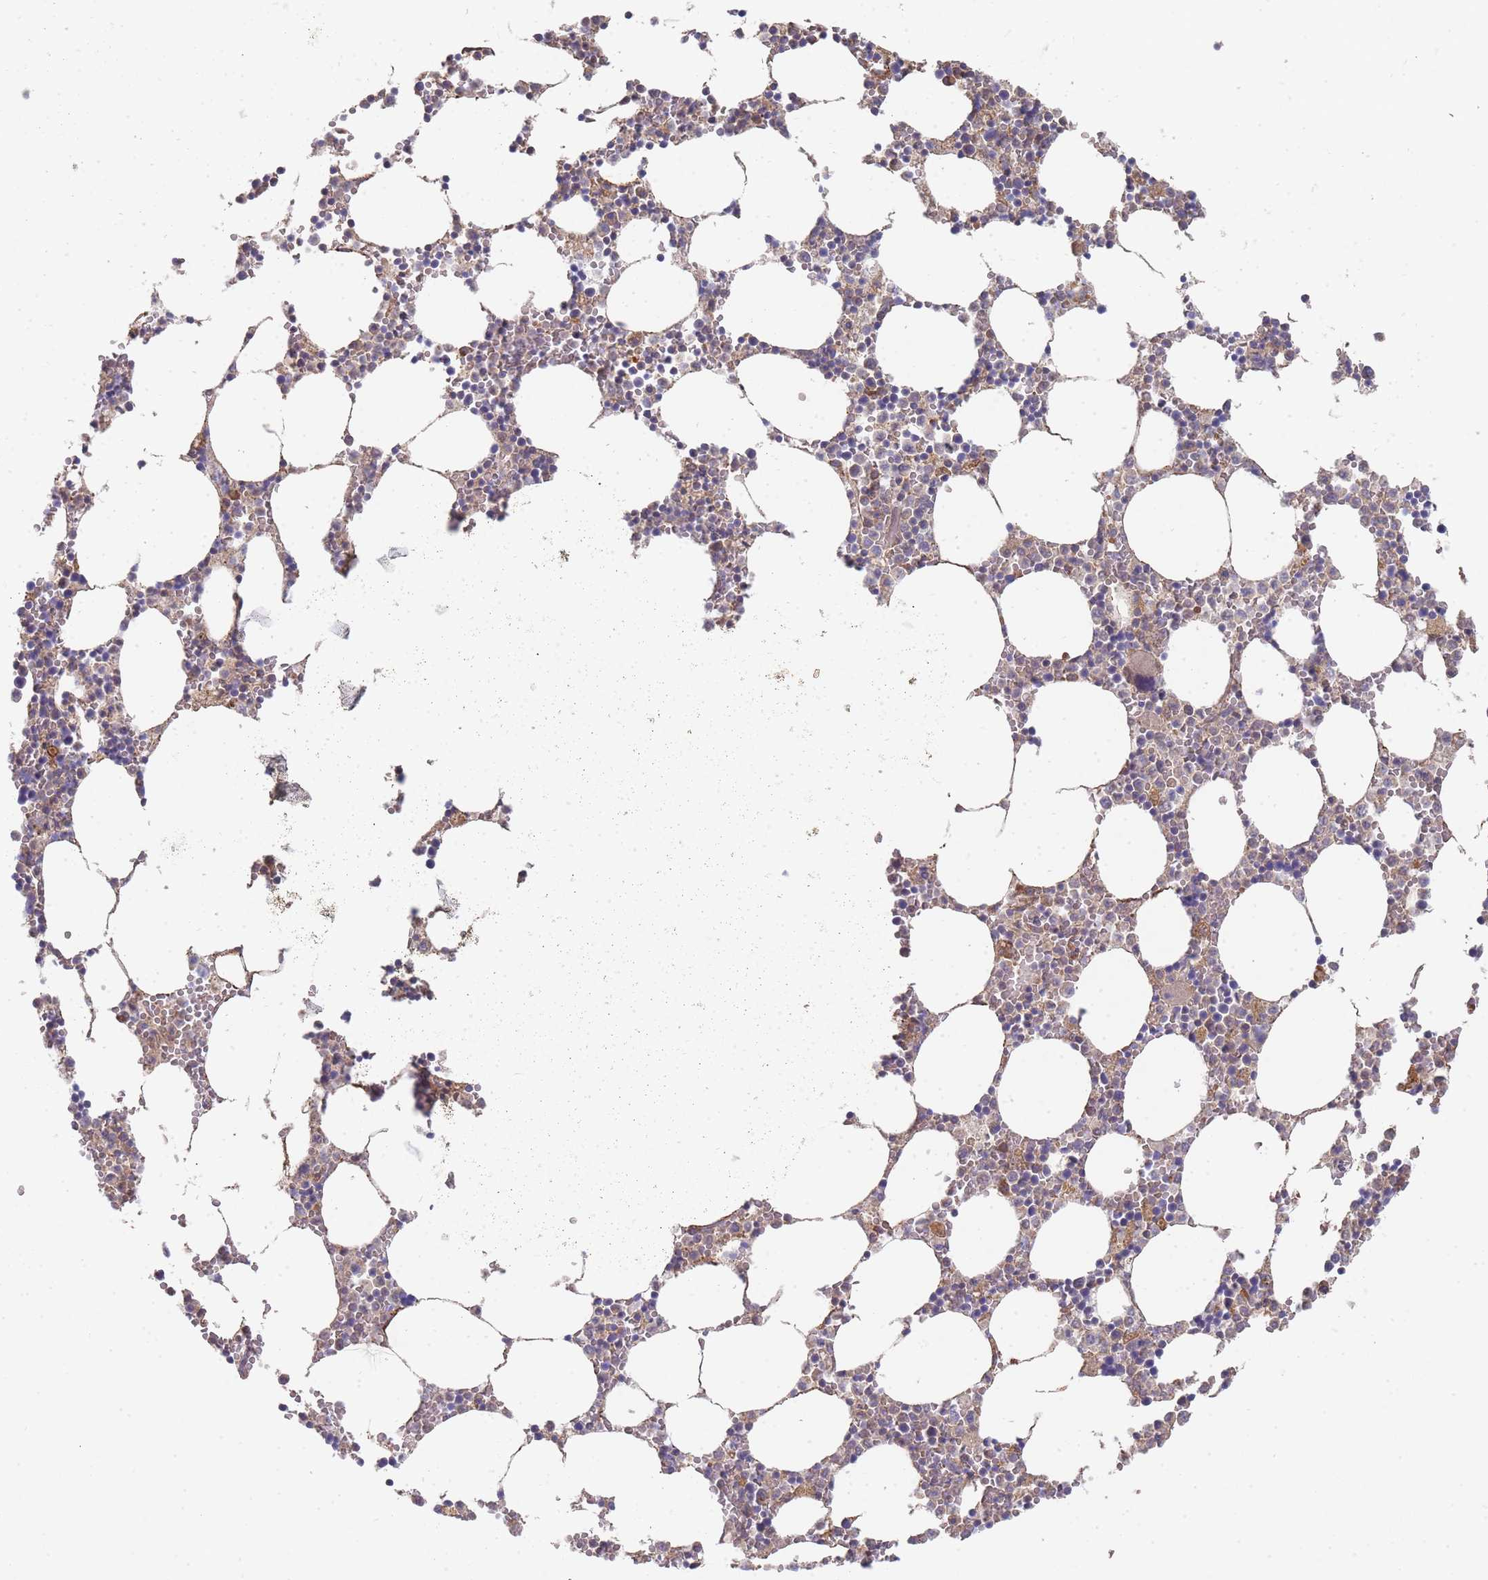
{"staining": {"intensity": "moderate", "quantity": "<25%", "location": "cytoplasmic/membranous"}, "tissue": "bone marrow", "cell_type": "Hematopoietic cells", "image_type": "normal", "snomed": [{"axis": "morphology", "description": "Normal tissue, NOS"}, {"axis": "topography", "description": "Bone marrow"}], "caption": "An image showing moderate cytoplasmic/membranous positivity in about <25% of hematopoietic cells in benign bone marrow, as visualized by brown immunohistochemical staining.", "gene": "TRIM26", "patient": {"sex": "female", "age": 64}}